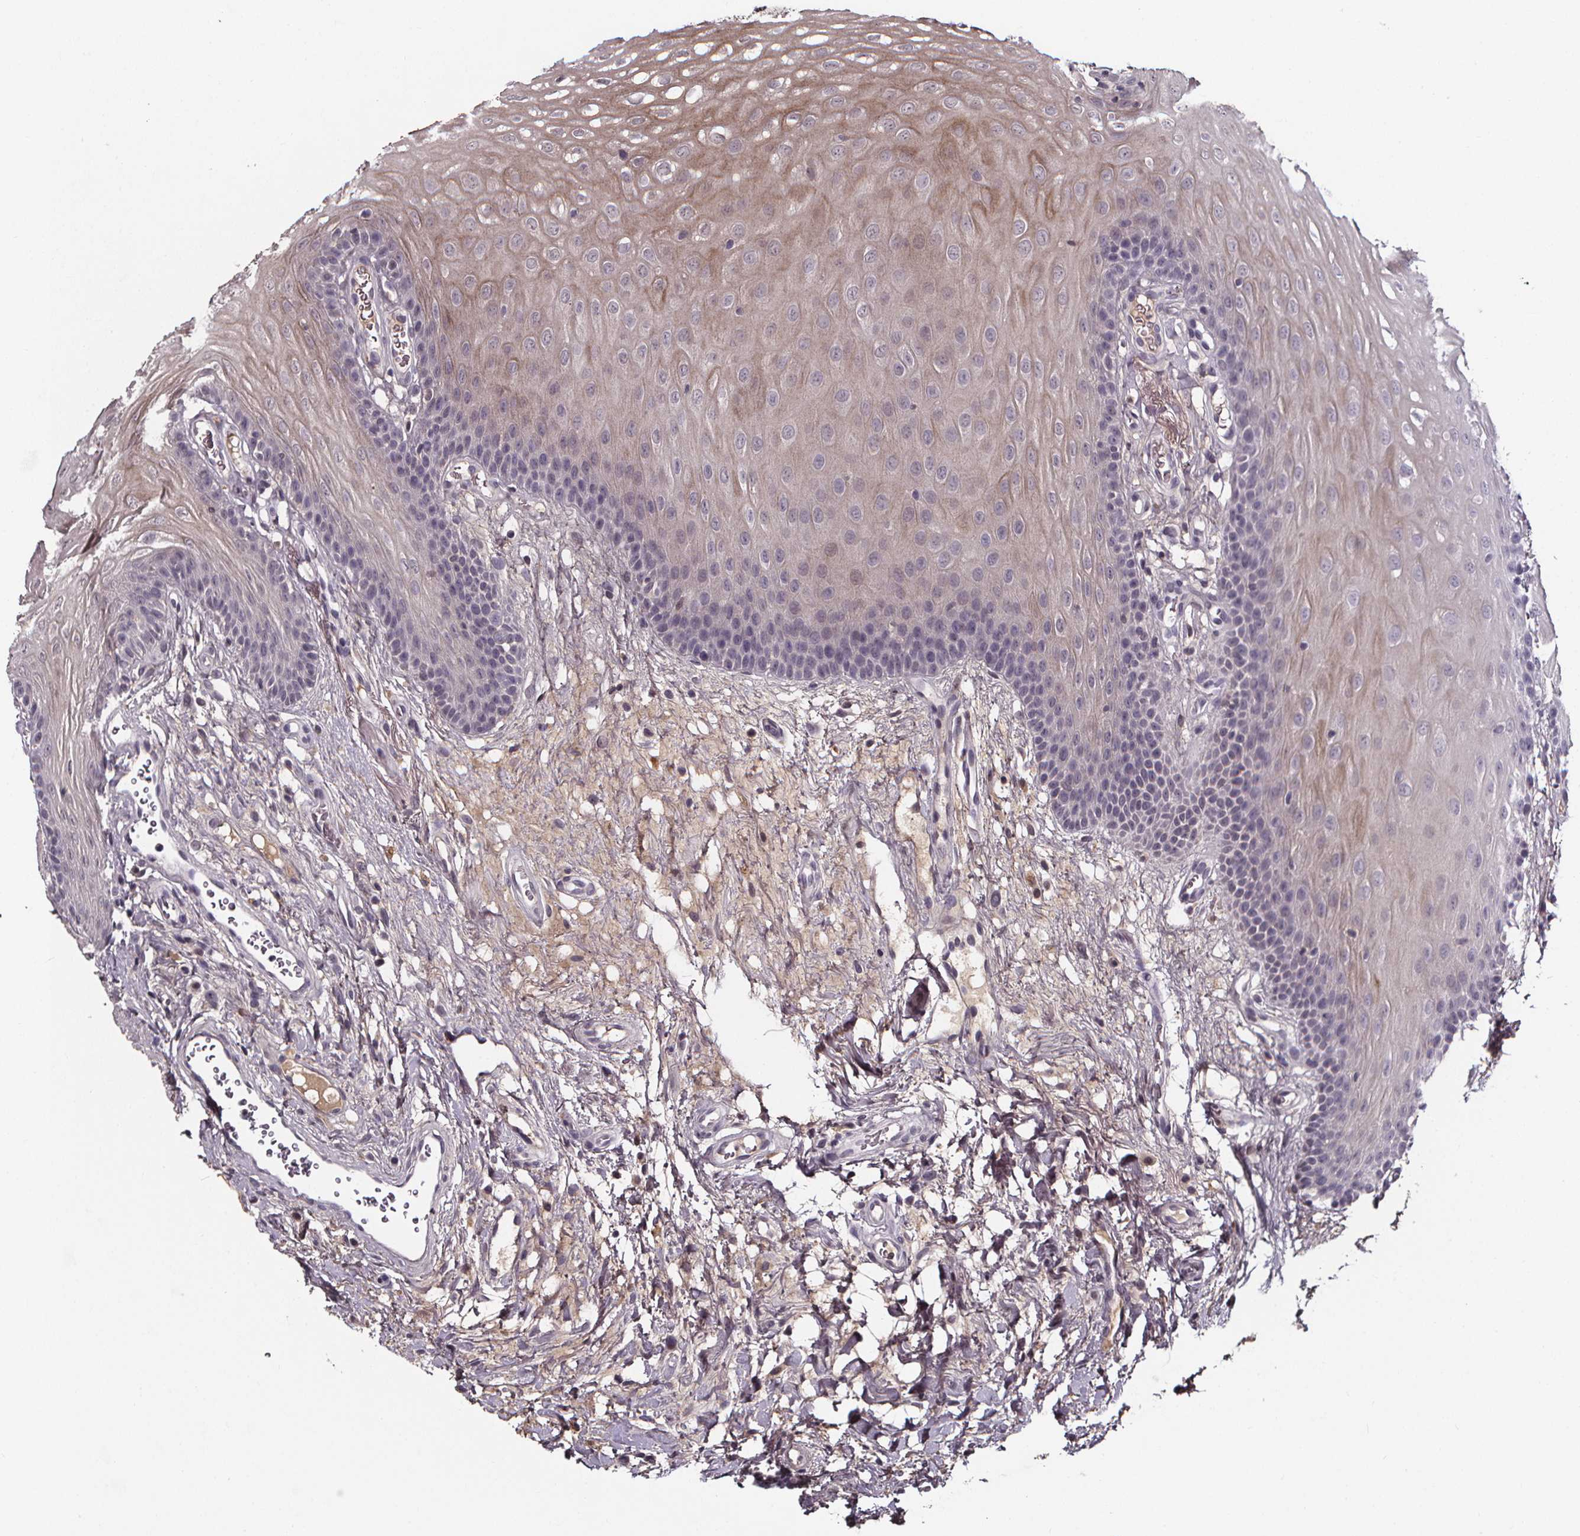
{"staining": {"intensity": "moderate", "quantity": "<25%", "location": "cytoplasmic/membranous"}, "tissue": "oral mucosa", "cell_type": "Squamous epithelial cells", "image_type": "normal", "snomed": [{"axis": "morphology", "description": "Normal tissue, NOS"}, {"axis": "morphology", "description": "Squamous cell carcinoma, NOS"}, {"axis": "topography", "description": "Oral tissue"}, {"axis": "topography", "description": "Head-Neck"}], "caption": "Oral mucosa stained with a brown dye shows moderate cytoplasmic/membranous positive positivity in about <25% of squamous epithelial cells.", "gene": "SPAG8", "patient": {"sex": "male", "age": 78}}